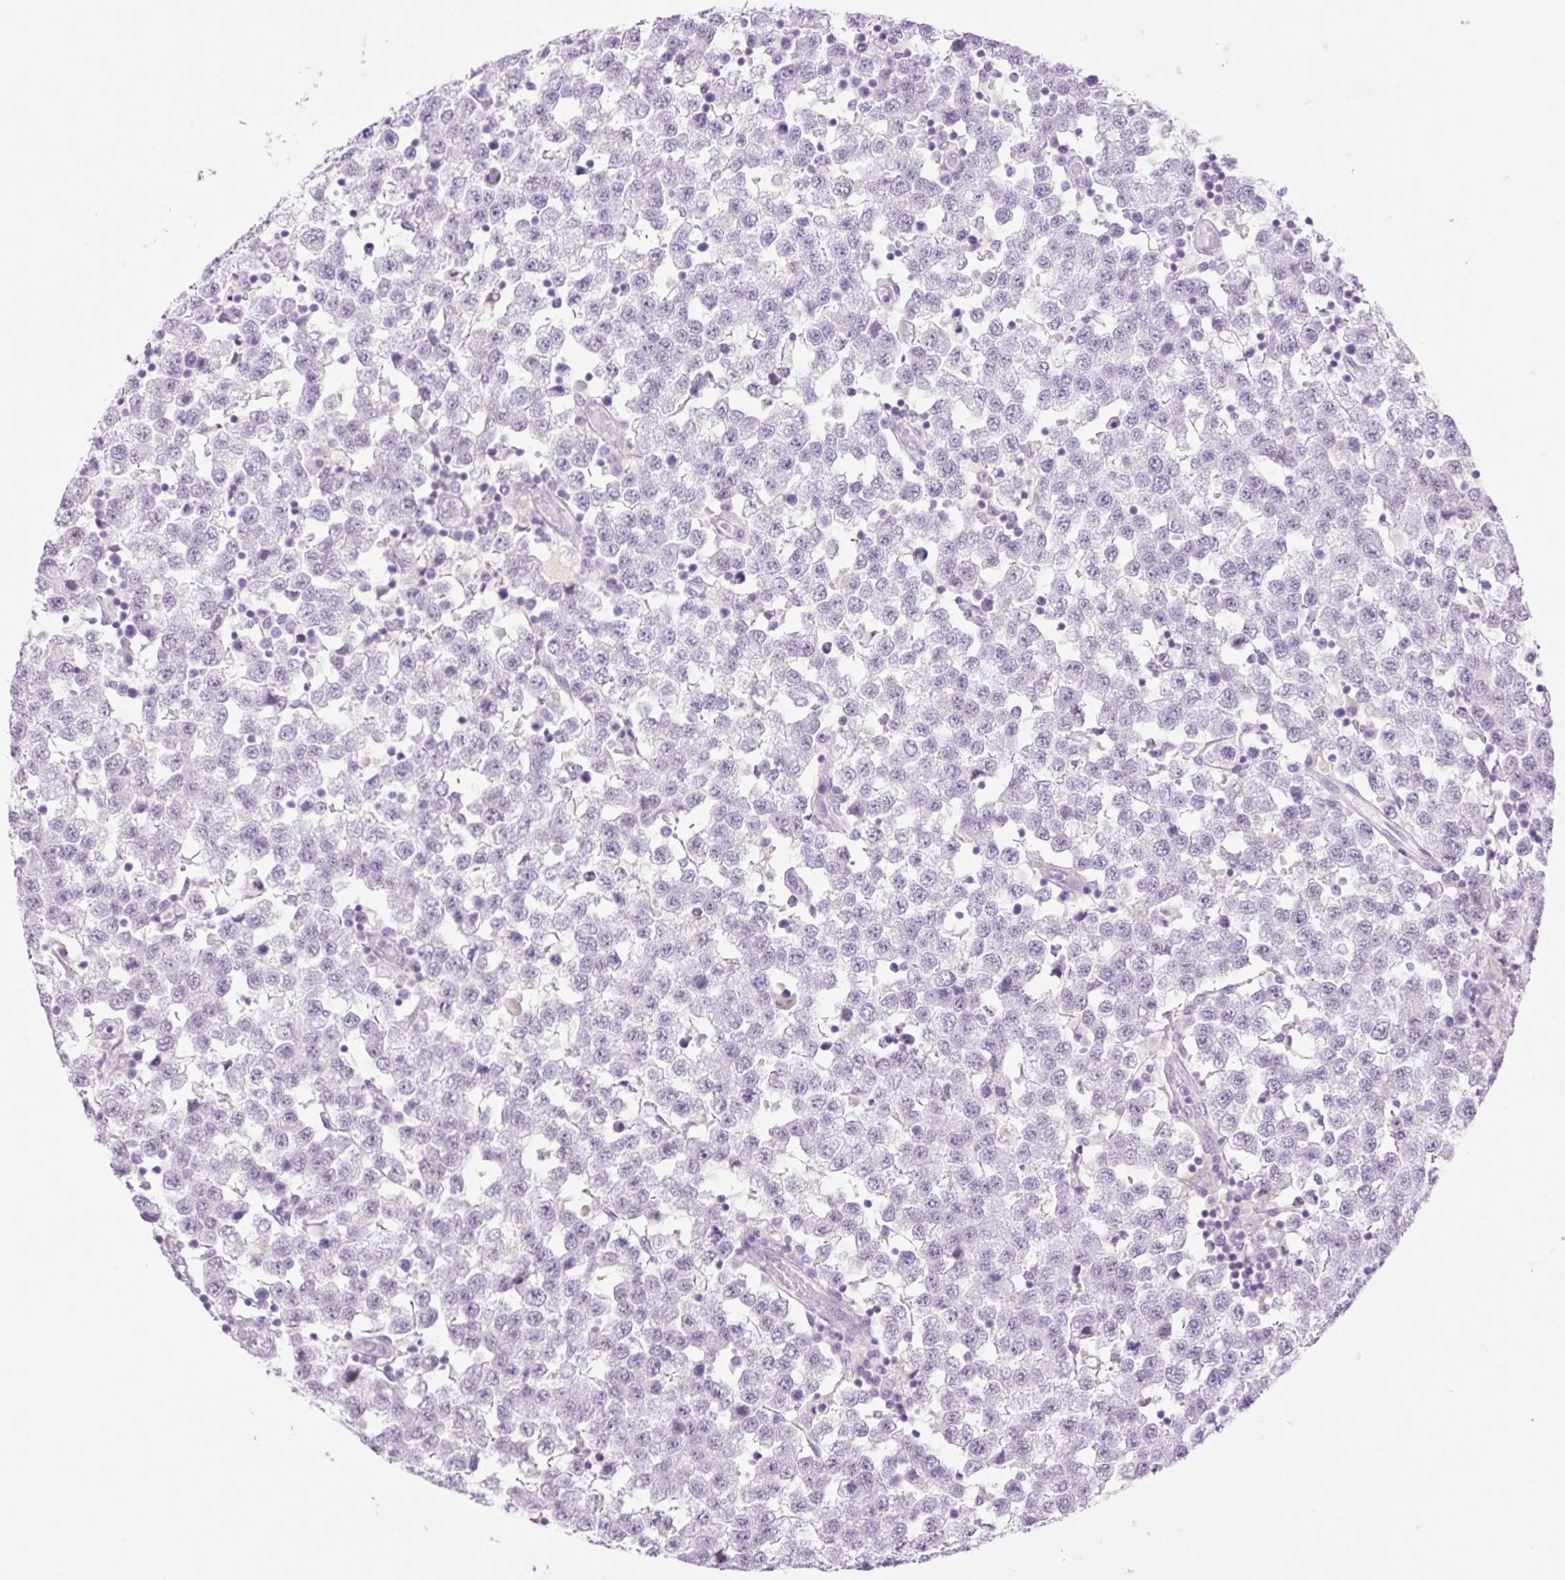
{"staining": {"intensity": "negative", "quantity": "none", "location": "none"}, "tissue": "testis cancer", "cell_type": "Tumor cells", "image_type": "cancer", "snomed": [{"axis": "morphology", "description": "Seminoma, NOS"}, {"axis": "topography", "description": "Testis"}], "caption": "Image shows no significant protein staining in tumor cells of testis cancer.", "gene": "TBX15", "patient": {"sex": "male", "age": 34}}